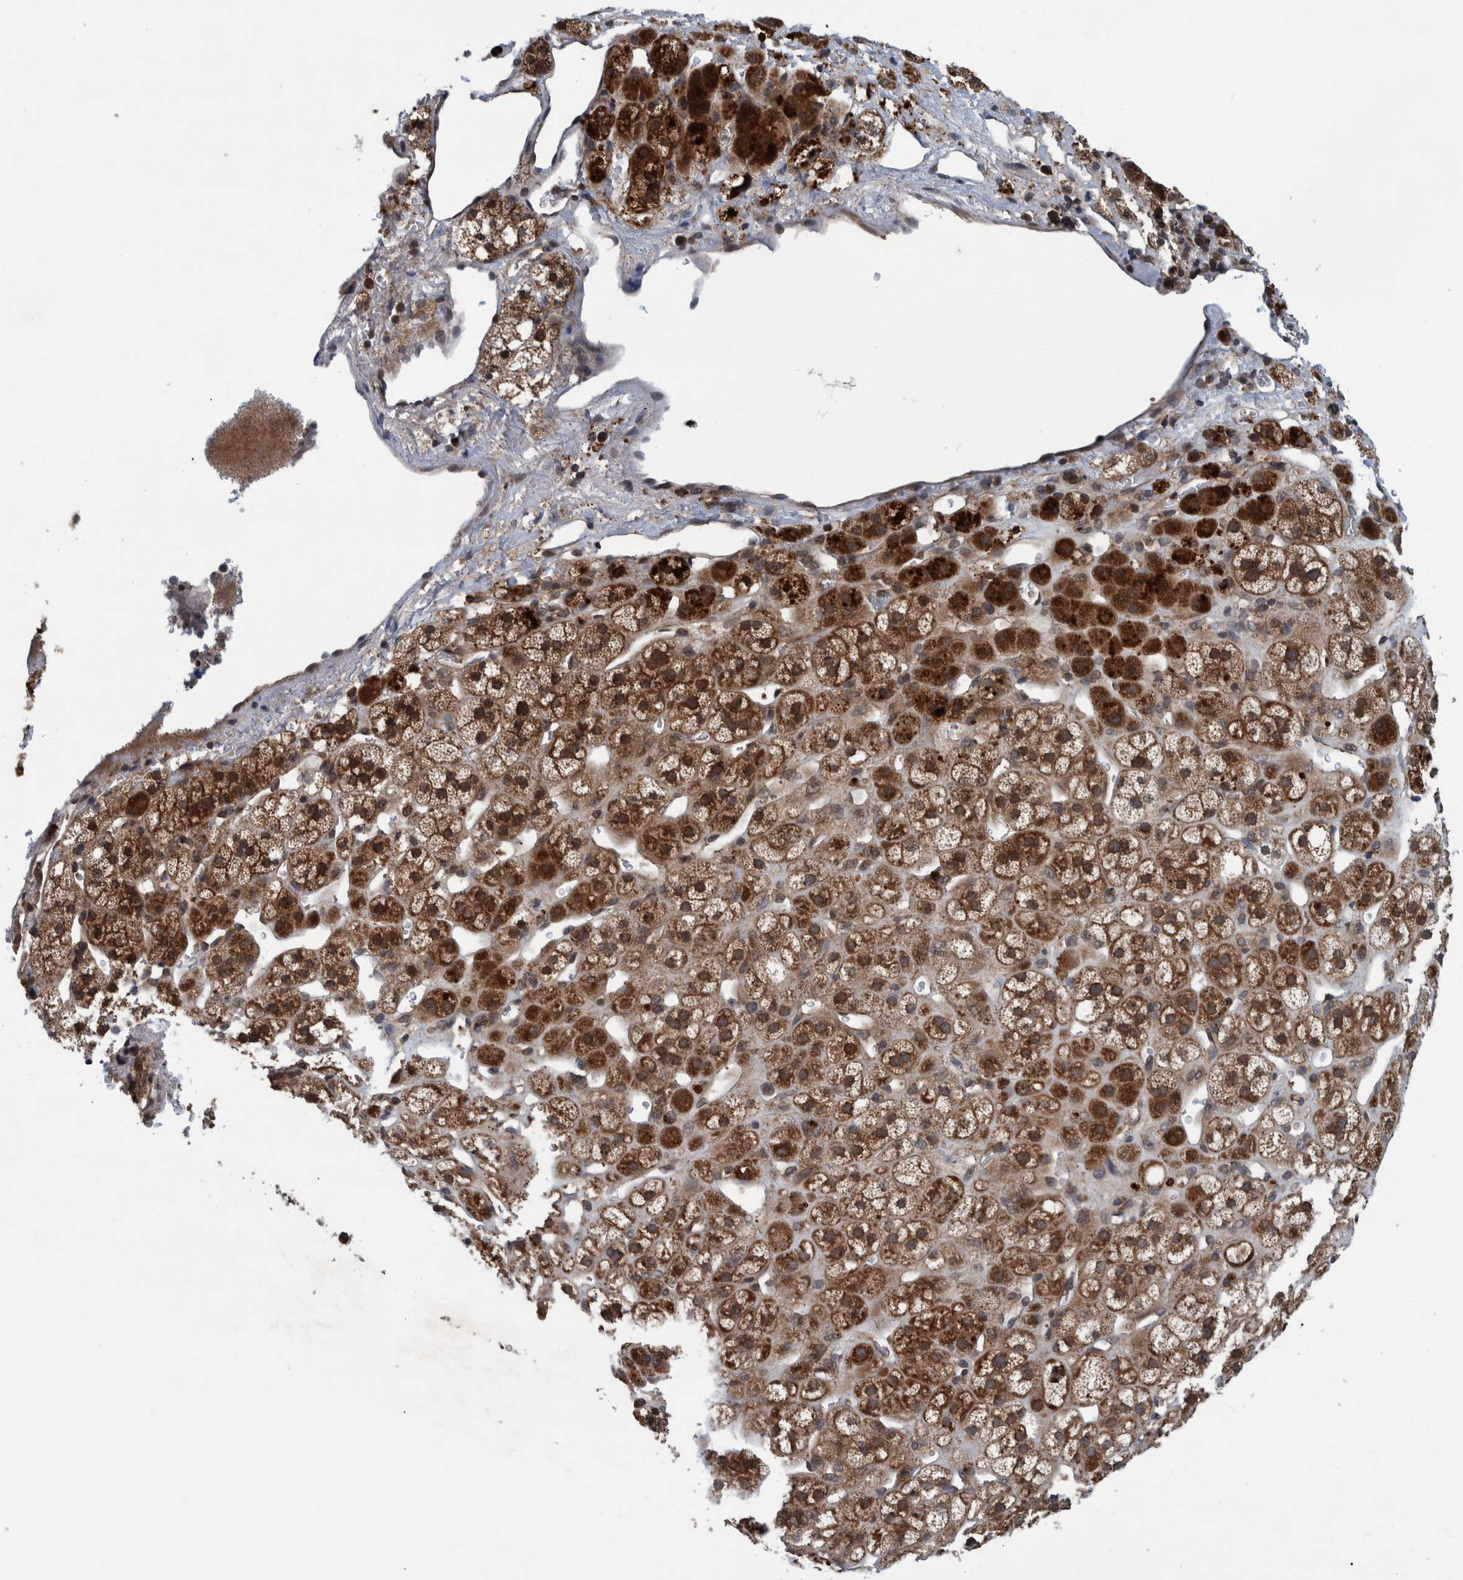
{"staining": {"intensity": "strong", "quantity": ">75%", "location": "cytoplasmic/membranous"}, "tissue": "adrenal gland", "cell_type": "Glandular cells", "image_type": "normal", "snomed": [{"axis": "morphology", "description": "Normal tissue, NOS"}, {"axis": "topography", "description": "Adrenal gland"}], "caption": "IHC staining of benign adrenal gland, which displays high levels of strong cytoplasmic/membranous positivity in approximately >75% of glandular cells indicating strong cytoplasmic/membranous protein expression. The staining was performed using DAB (brown) for protein detection and nuclei were counterstained in hematoxylin (blue).", "gene": "MRPS7", "patient": {"sex": "male", "age": 56}}